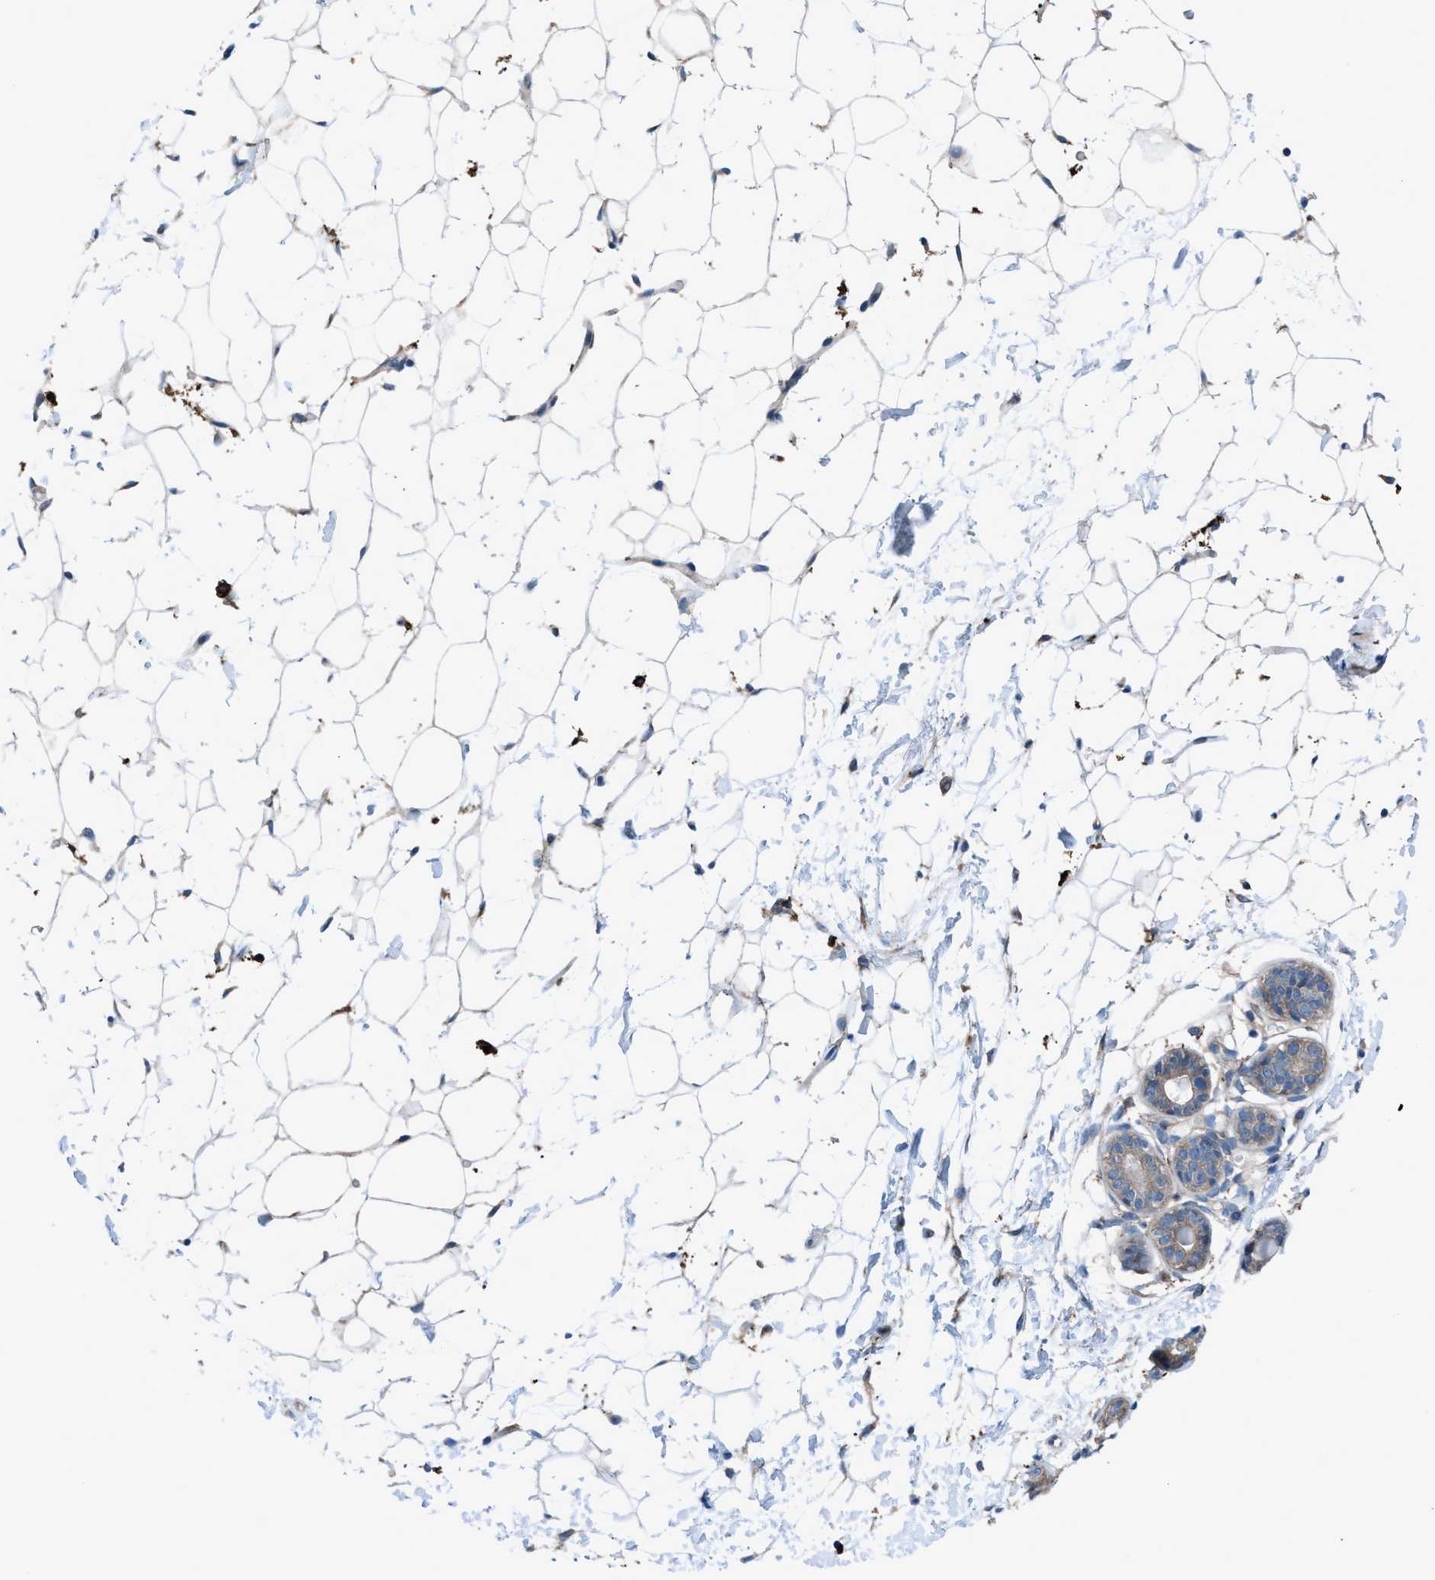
{"staining": {"intensity": "weak", "quantity": "<25%", "location": "cytoplasmic/membranous"}, "tissue": "breast", "cell_type": "Adipocytes", "image_type": "normal", "snomed": [{"axis": "morphology", "description": "Normal tissue, NOS"}, {"axis": "topography", "description": "Breast"}], "caption": "The immunohistochemistry micrograph has no significant positivity in adipocytes of breast. (IHC, brightfield microscopy, high magnification).", "gene": "EGFR", "patient": {"sex": "female", "age": 22}}